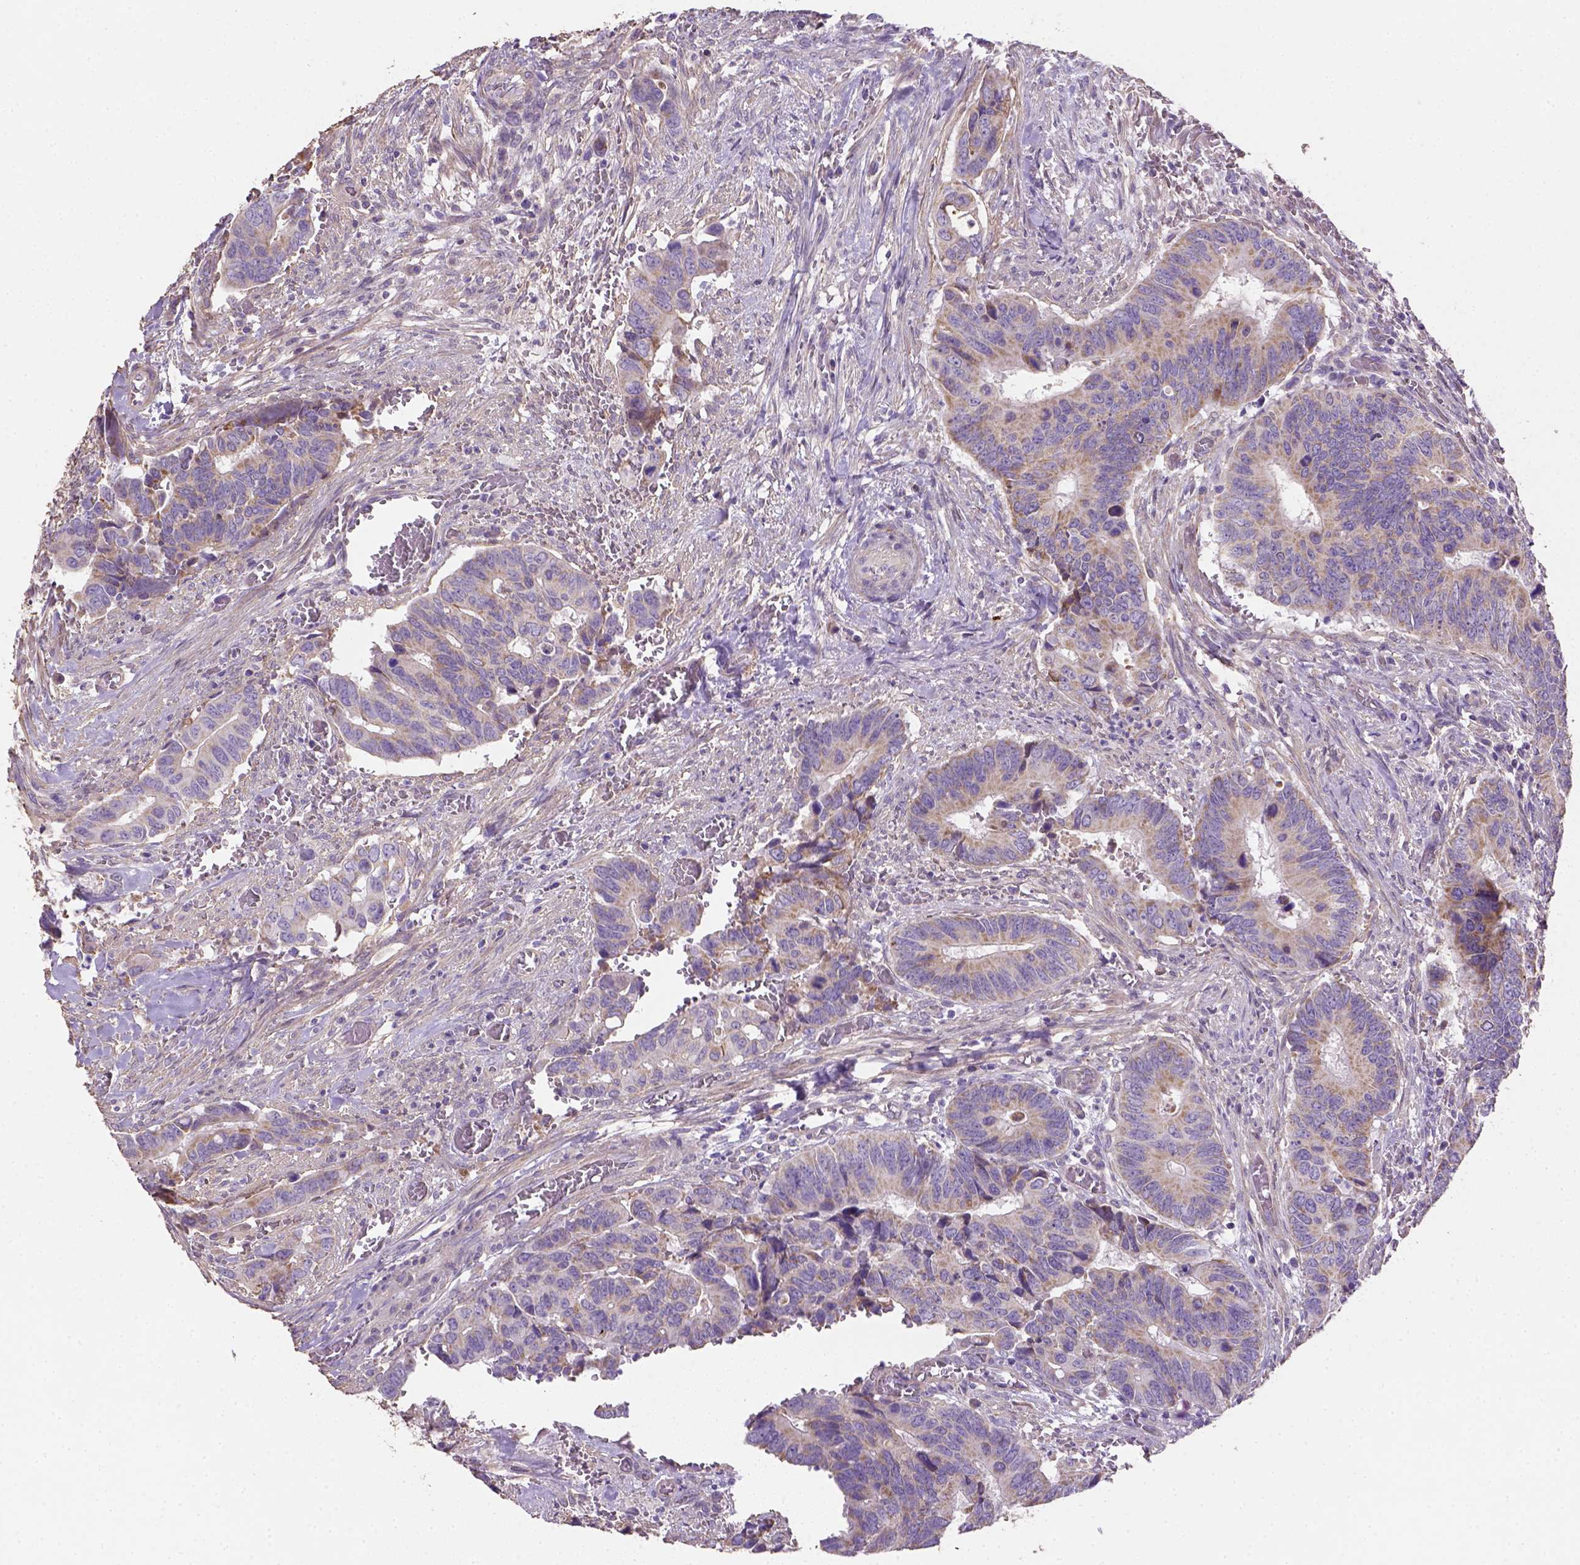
{"staining": {"intensity": "weak", "quantity": ">75%", "location": "cytoplasmic/membranous"}, "tissue": "colorectal cancer", "cell_type": "Tumor cells", "image_type": "cancer", "snomed": [{"axis": "morphology", "description": "Adenocarcinoma, NOS"}, {"axis": "topography", "description": "Colon"}], "caption": "Weak cytoplasmic/membranous expression is present in about >75% of tumor cells in adenocarcinoma (colorectal). Ihc stains the protein of interest in brown and the nuclei are stained blue.", "gene": "HTRA1", "patient": {"sex": "male", "age": 49}}